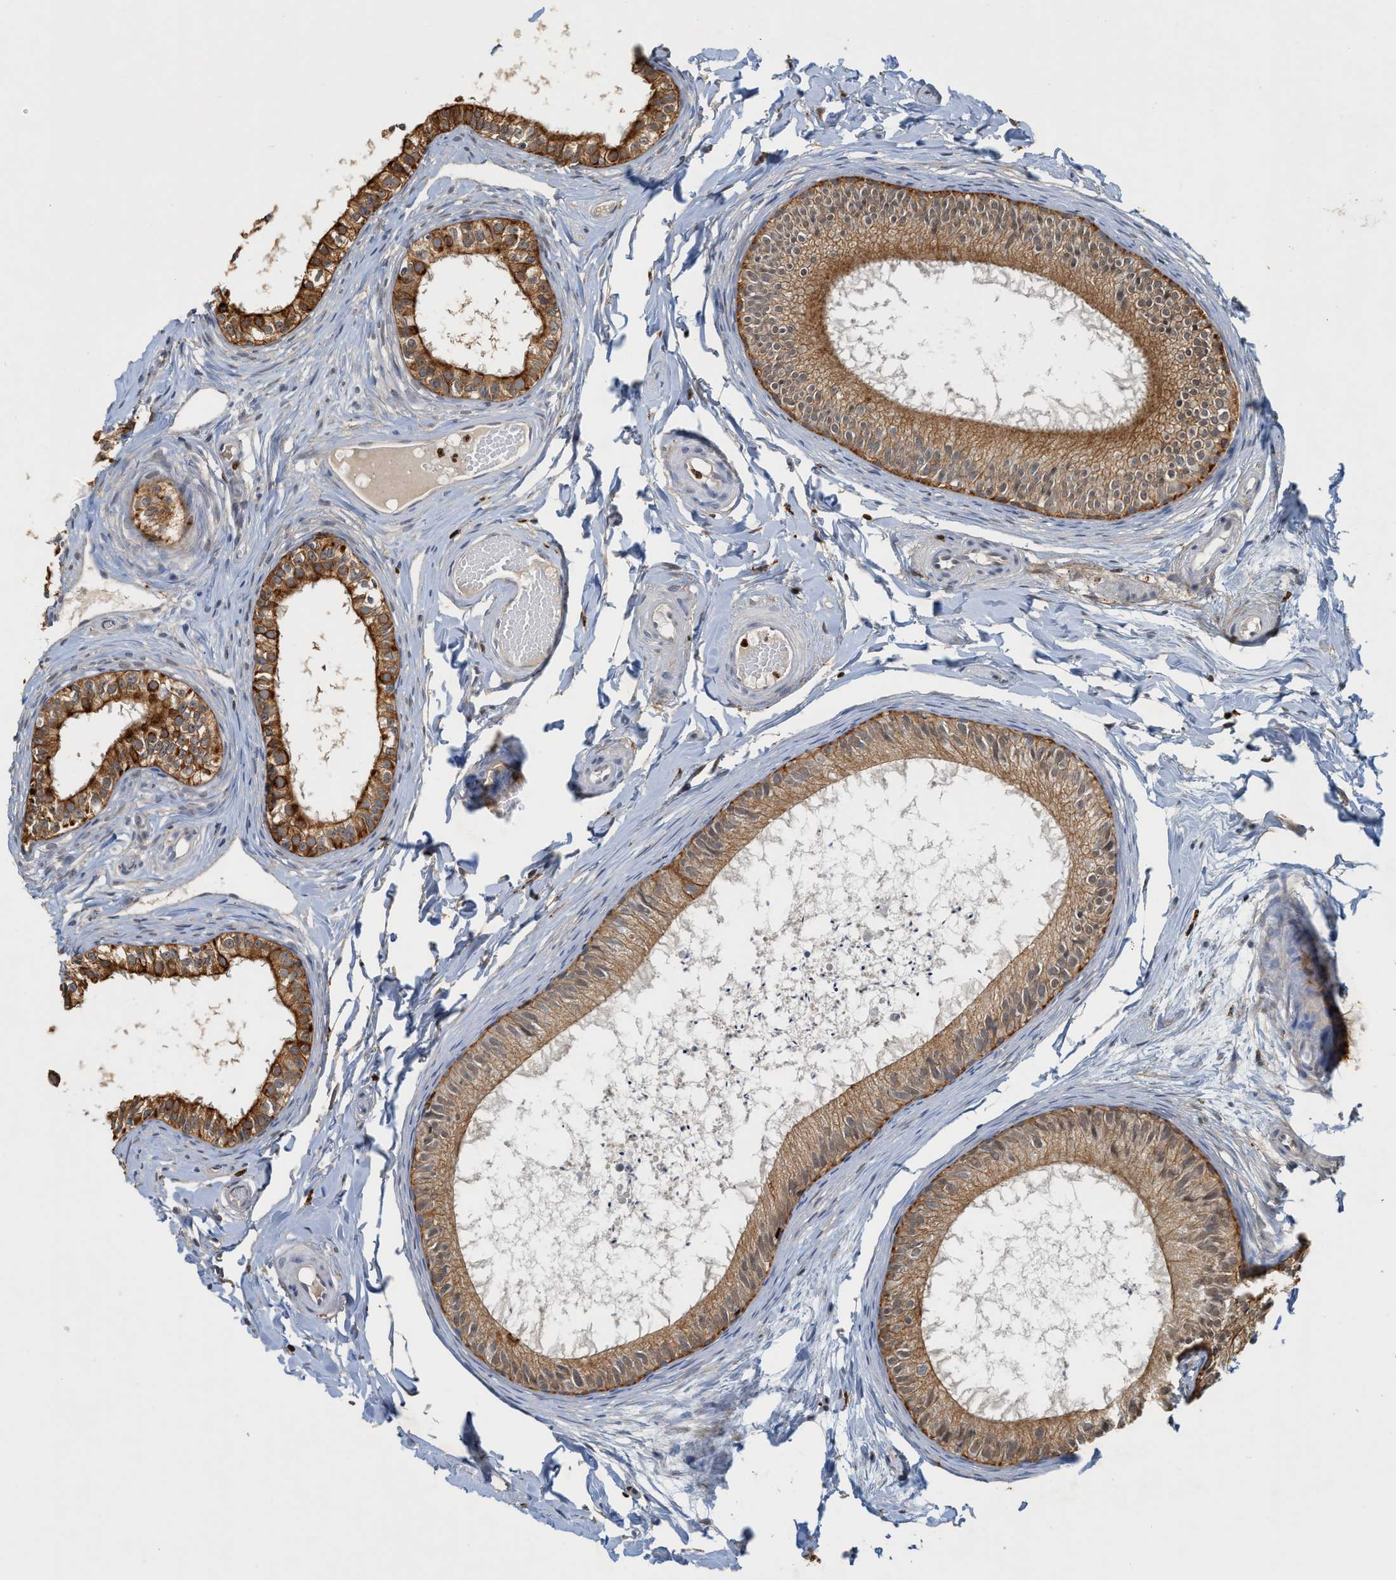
{"staining": {"intensity": "moderate", "quantity": ">75%", "location": "cytoplasmic/membranous"}, "tissue": "epididymis", "cell_type": "Glandular cells", "image_type": "normal", "snomed": [{"axis": "morphology", "description": "Normal tissue, NOS"}, {"axis": "topography", "description": "Epididymis"}], "caption": "The image shows immunohistochemical staining of normal epididymis. There is moderate cytoplasmic/membranous staining is present in approximately >75% of glandular cells.", "gene": "SH3D19", "patient": {"sex": "male", "age": 46}}